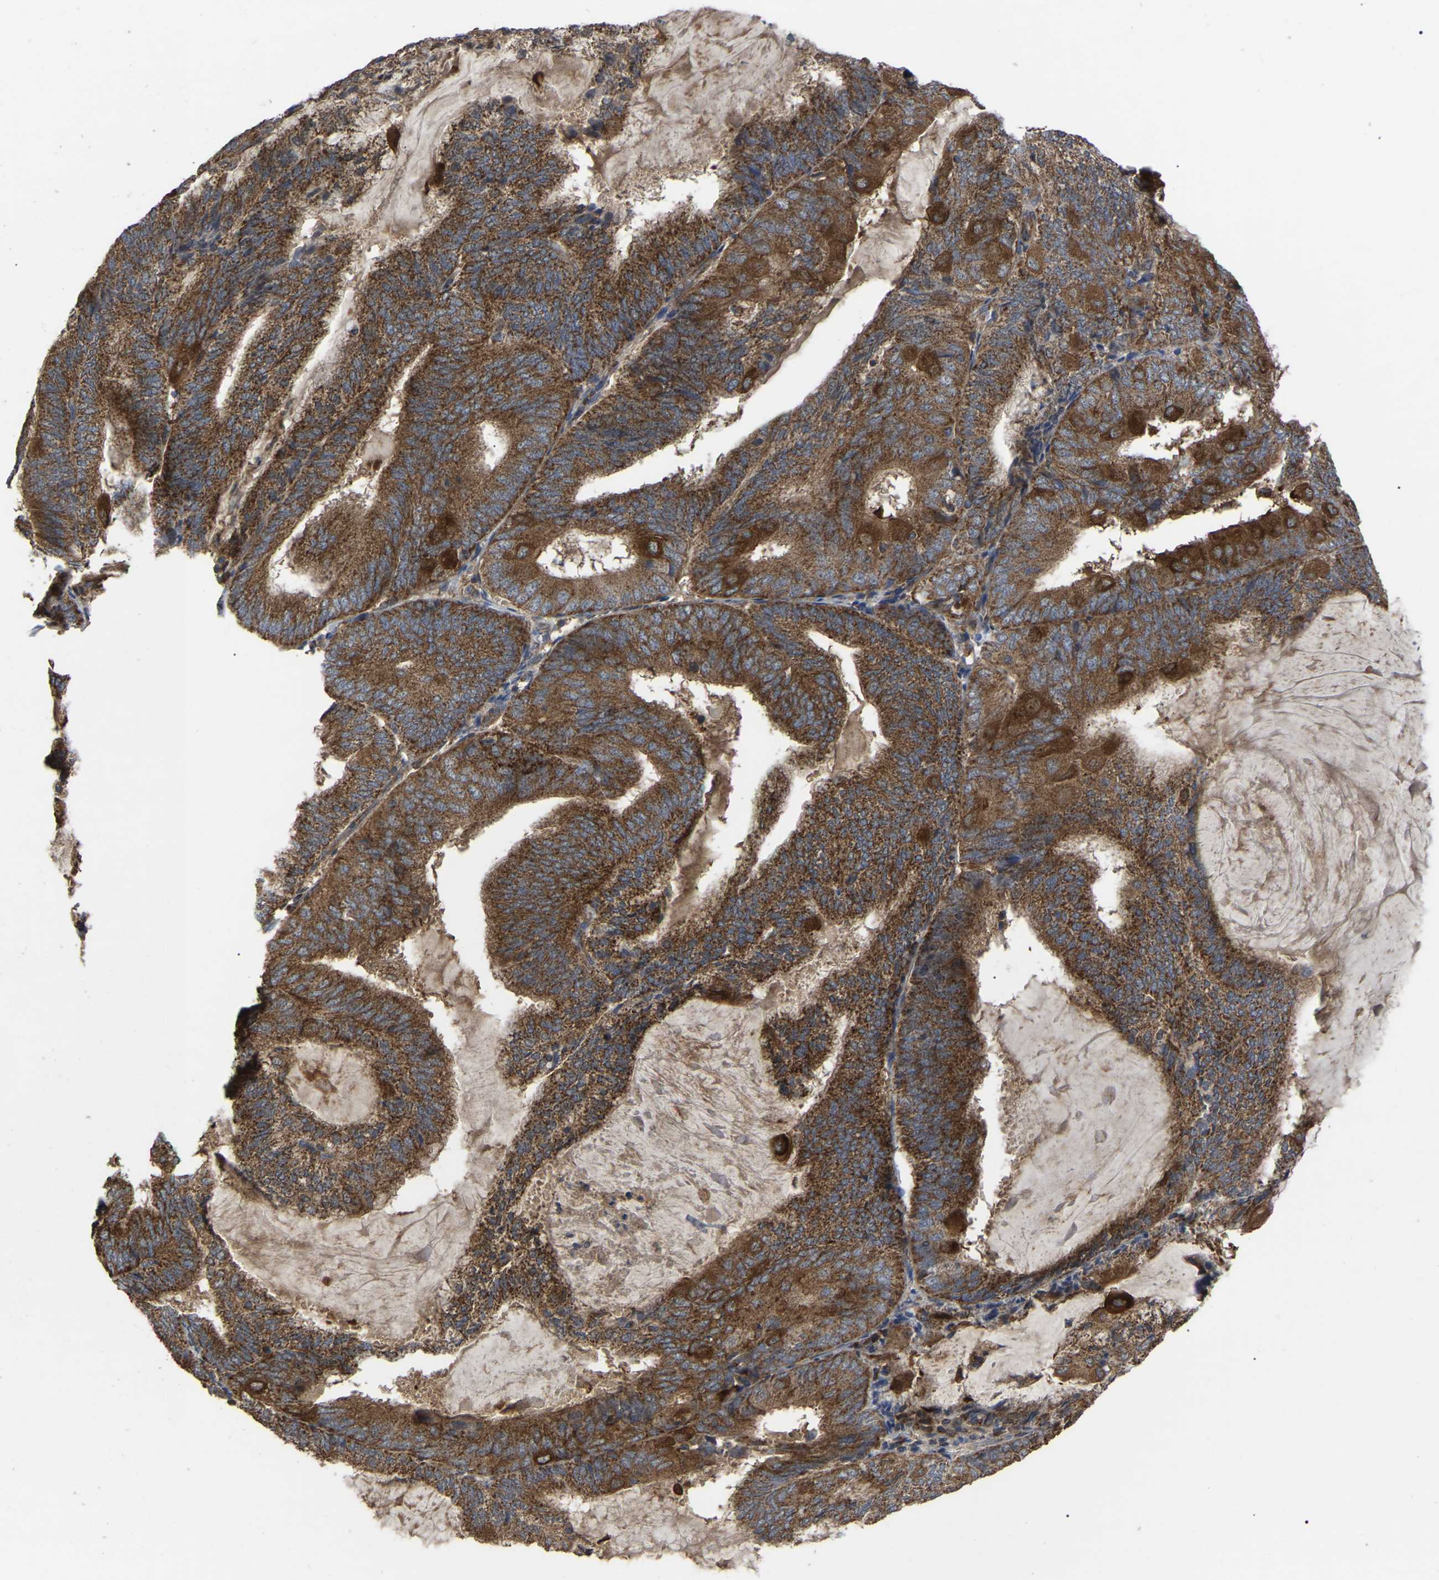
{"staining": {"intensity": "strong", "quantity": ">75%", "location": "cytoplasmic/membranous"}, "tissue": "endometrial cancer", "cell_type": "Tumor cells", "image_type": "cancer", "snomed": [{"axis": "morphology", "description": "Adenocarcinoma, NOS"}, {"axis": "topography", "description": "Endometrium"}], "caption": "A brown stain shows strong cytoplasmic/membranous positivity of a protein in endometrial adenocarcinoma tumor cells.", "gene": "GCC1", "patient": {"sex": "female", "age": 81}}